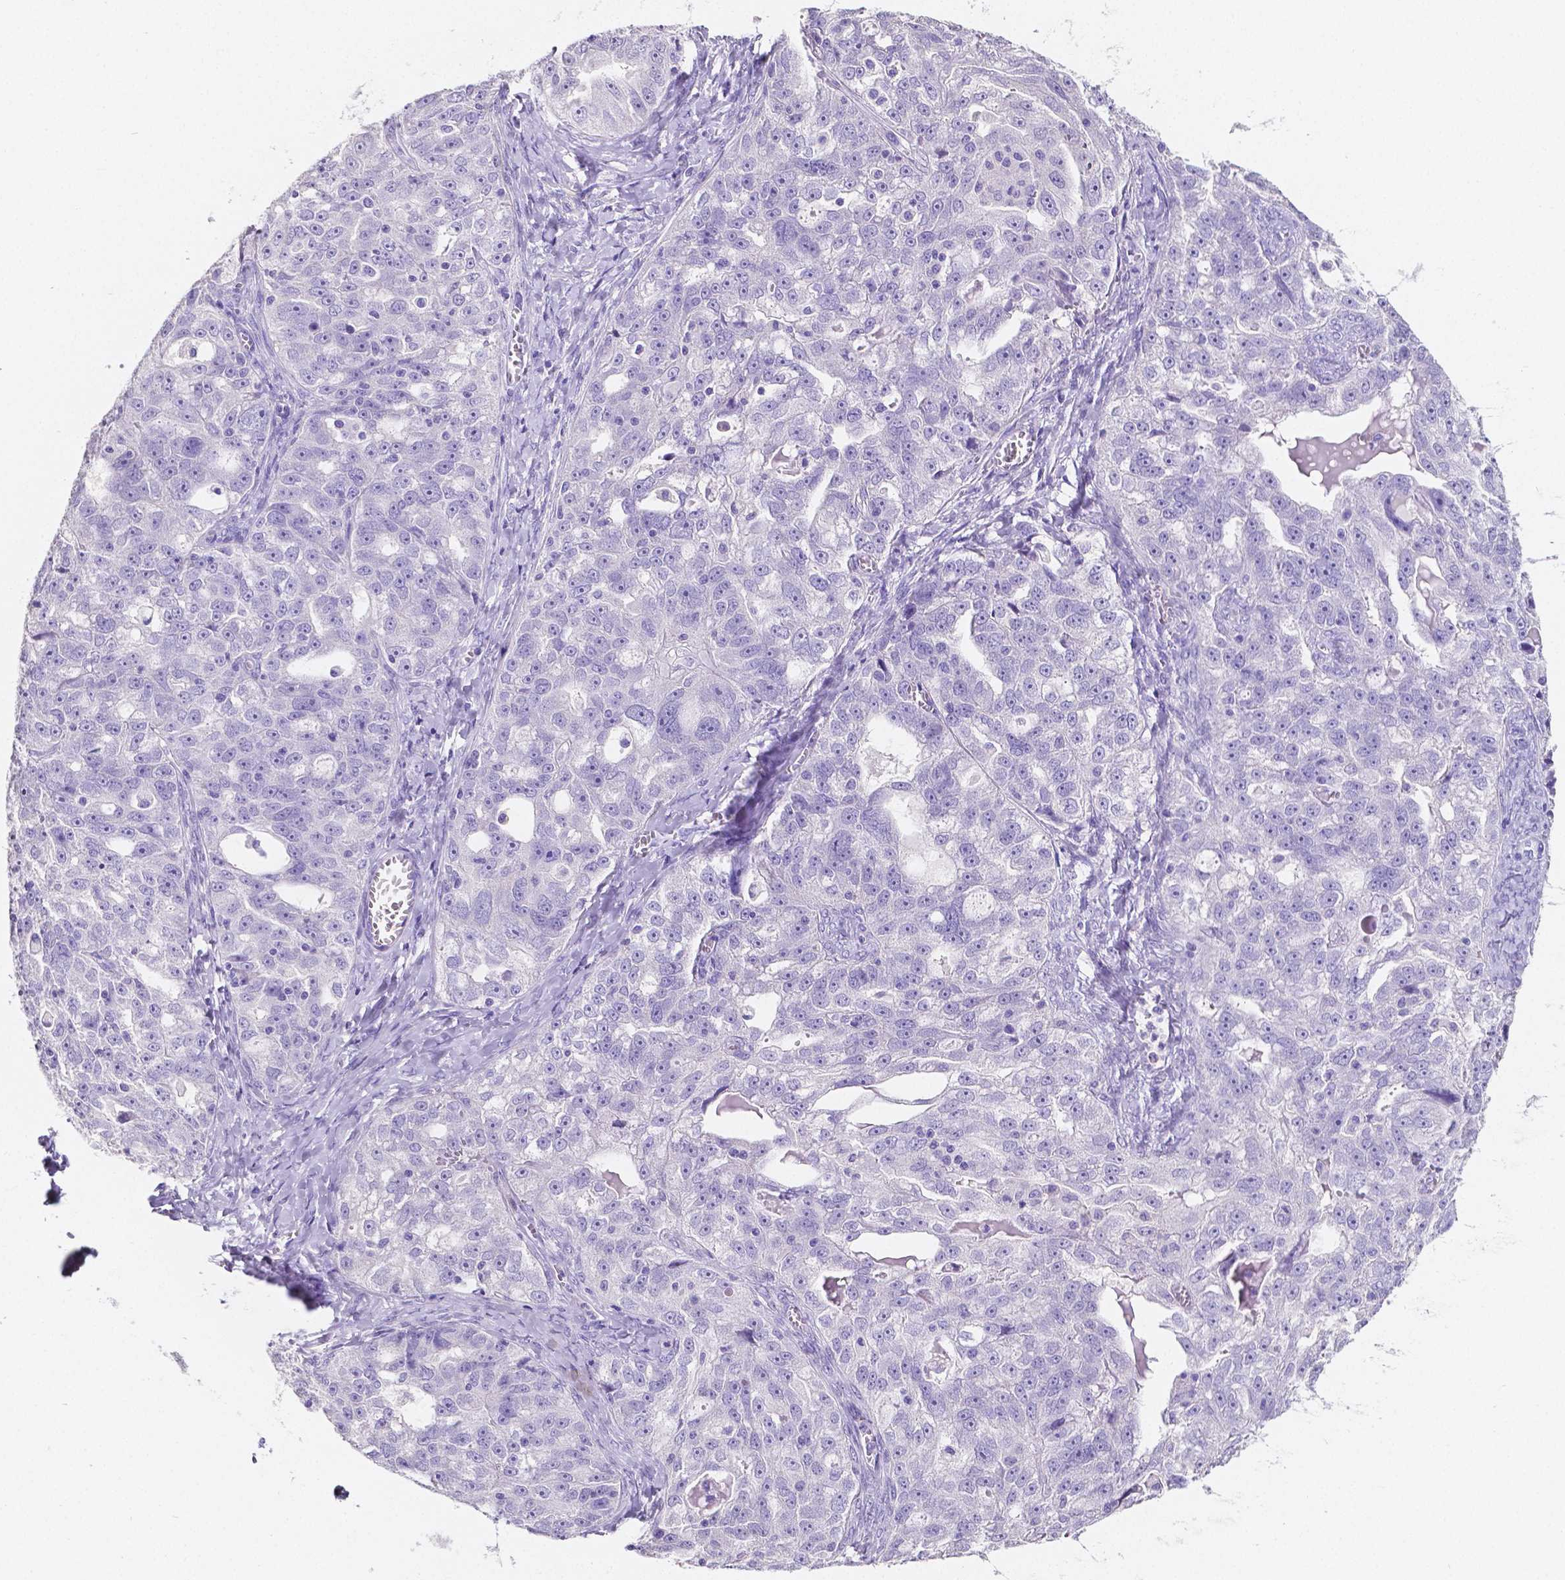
{"staining": {"intensity": "negative", "quantity": "none", "location": "none"}, "tissue": "ovarian cancer", "cell_type": "Tumor cells", "image_type": "cancer", "snomed": [{"axis": "morphology", "description": "Cystadenocarcinoma, serous, NOS"}, {"axis": "topography", "description": "Ovary"}], "caption": "IHC image of neoplastic tissue: human ovarian cancer stained with DAB (3,3'-diaminobenzidine) reveals no significant protein positivity in tumor cells.", "gene": "SATB2", "patient": {"sex": "female", "age": 51}}